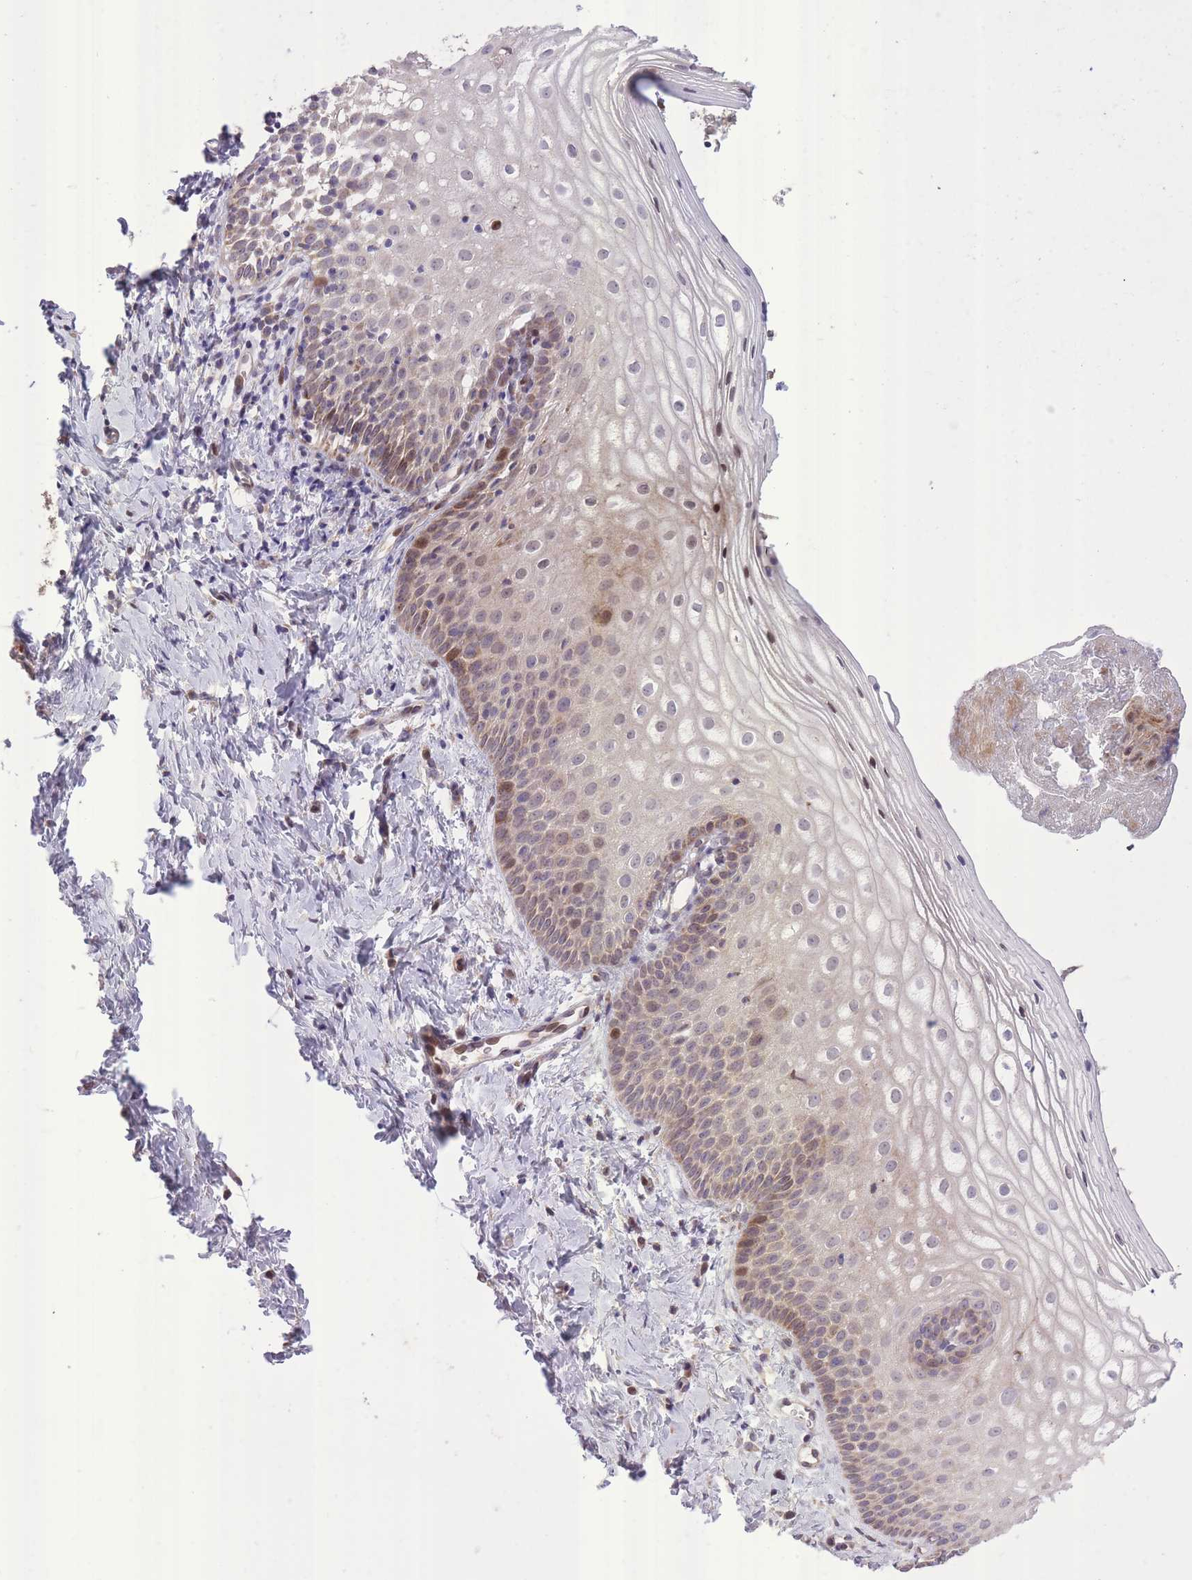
{"staining": {"intensity": "moderate", "quantity": "<25%", "location": "cytoplasmic/membranous,nuclear"}, "tissue": "vagina", "cell_type": "Squamous epithelial cells", "image_type": "normal", "snomed": [{"axis": "morphology", "description": "Normal tissue, NOS"}, {"axis": "topography", "description": "Vagina"}], "caption": "Immunohistochemical staining of normal vagina displays low levels of moderate cytoplasmic/membranous,nuclear expression in approximately <25% of squamous epithelial cells.", "gene": "SLC4A4", "patient": {"sex": "female", "age": 56}}